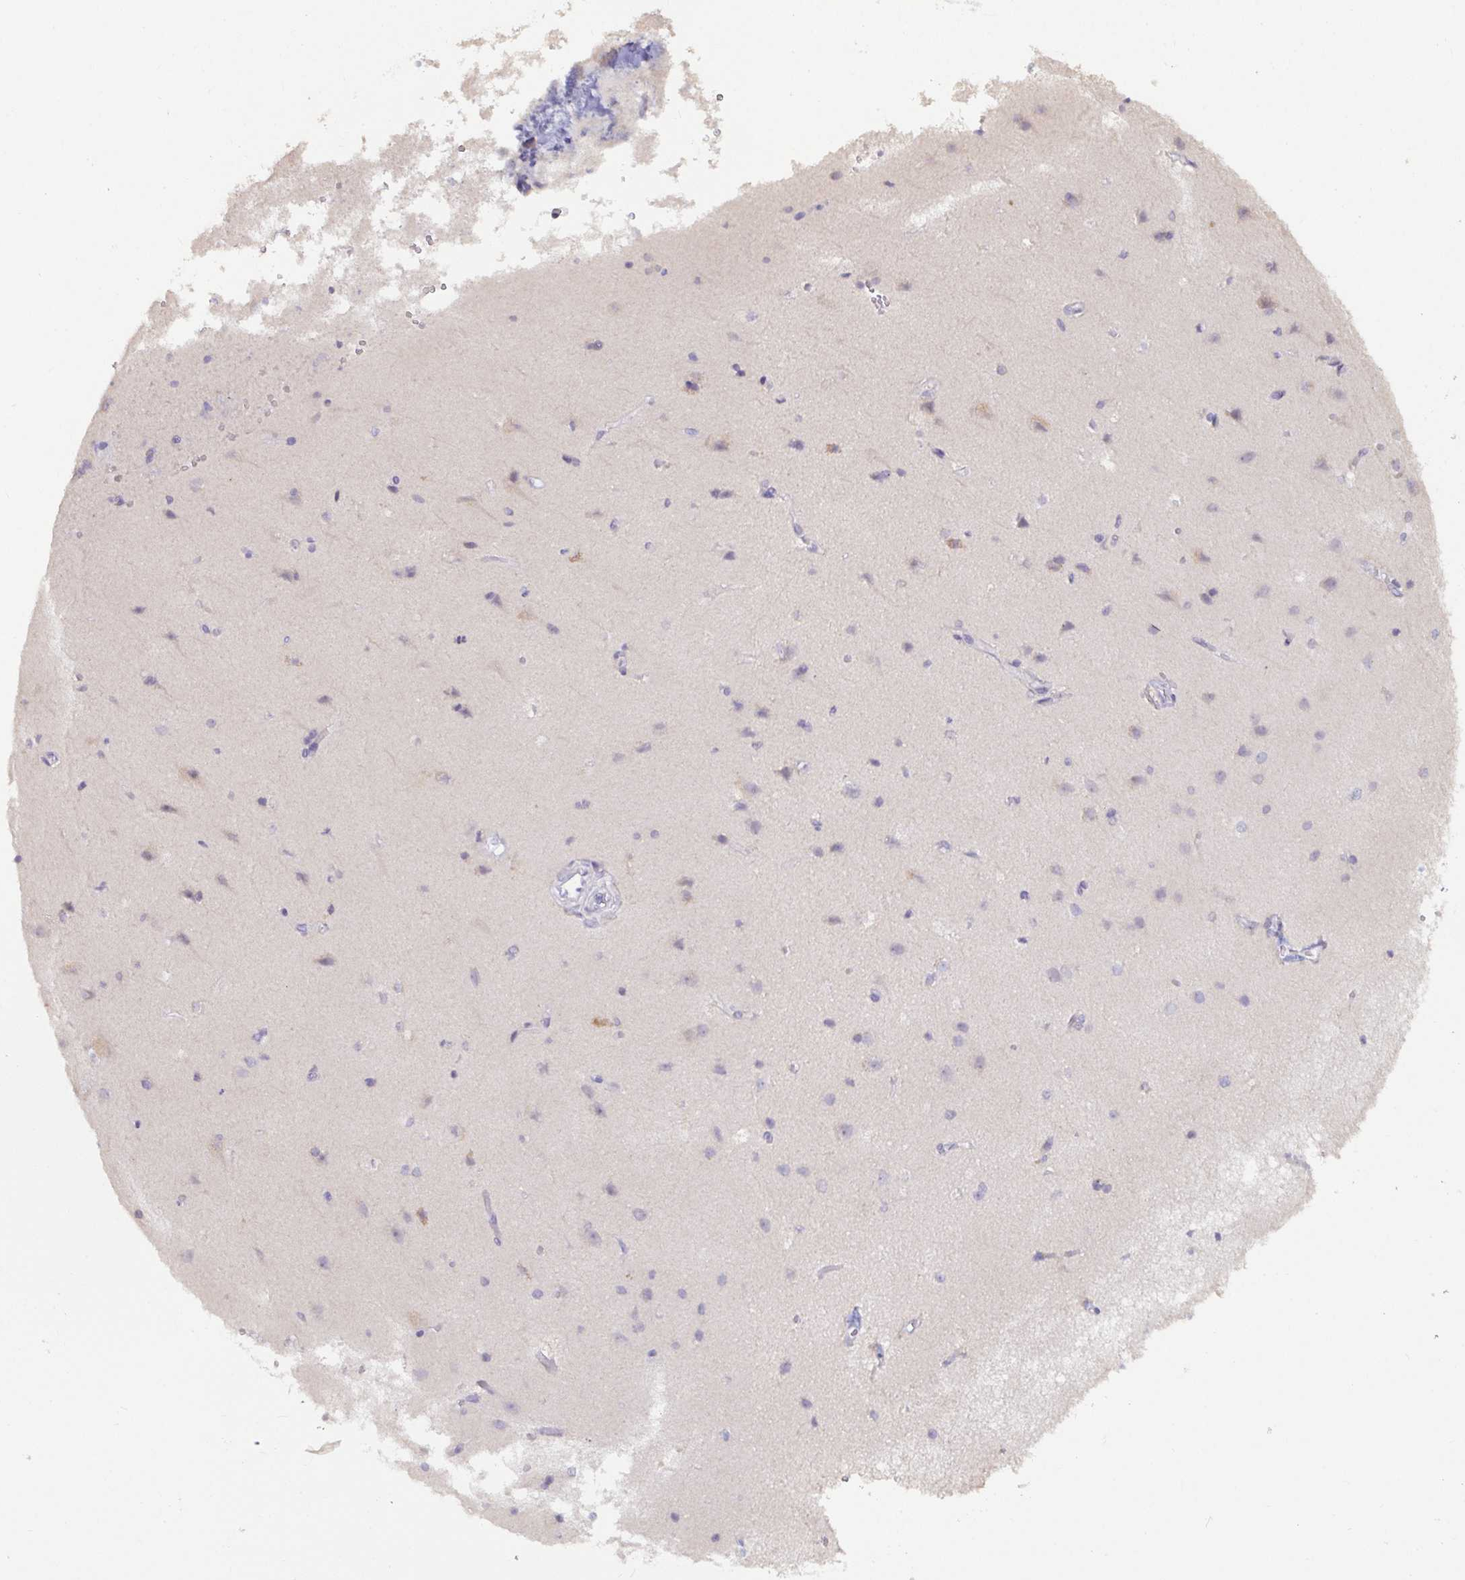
{"staining": {"intensity": "negative", "quantity": "none", "location": "none"}, "tissue": "cerebral cortex", "cell_type": "Endothelial cells", "image_type": "normal", "snomed": [{"axis": "morphology", "description": "Normal tissue, NOS"}, {"axis": "topography", "description": "Cerebral cortex"}], "caption": "This image is of unremarkable cerebral cortex stained with immunohistochemistry to label a protein in brown with the nuclei are counter-stained blue. There is no staining in endothelial cells. Brightfield microscopy of IHC stained with DAB (brown) and hematoxylin (blue), captured at high magnification.", "gene": "GSTM1", "patient": {"sex": "male", "age": 37}}